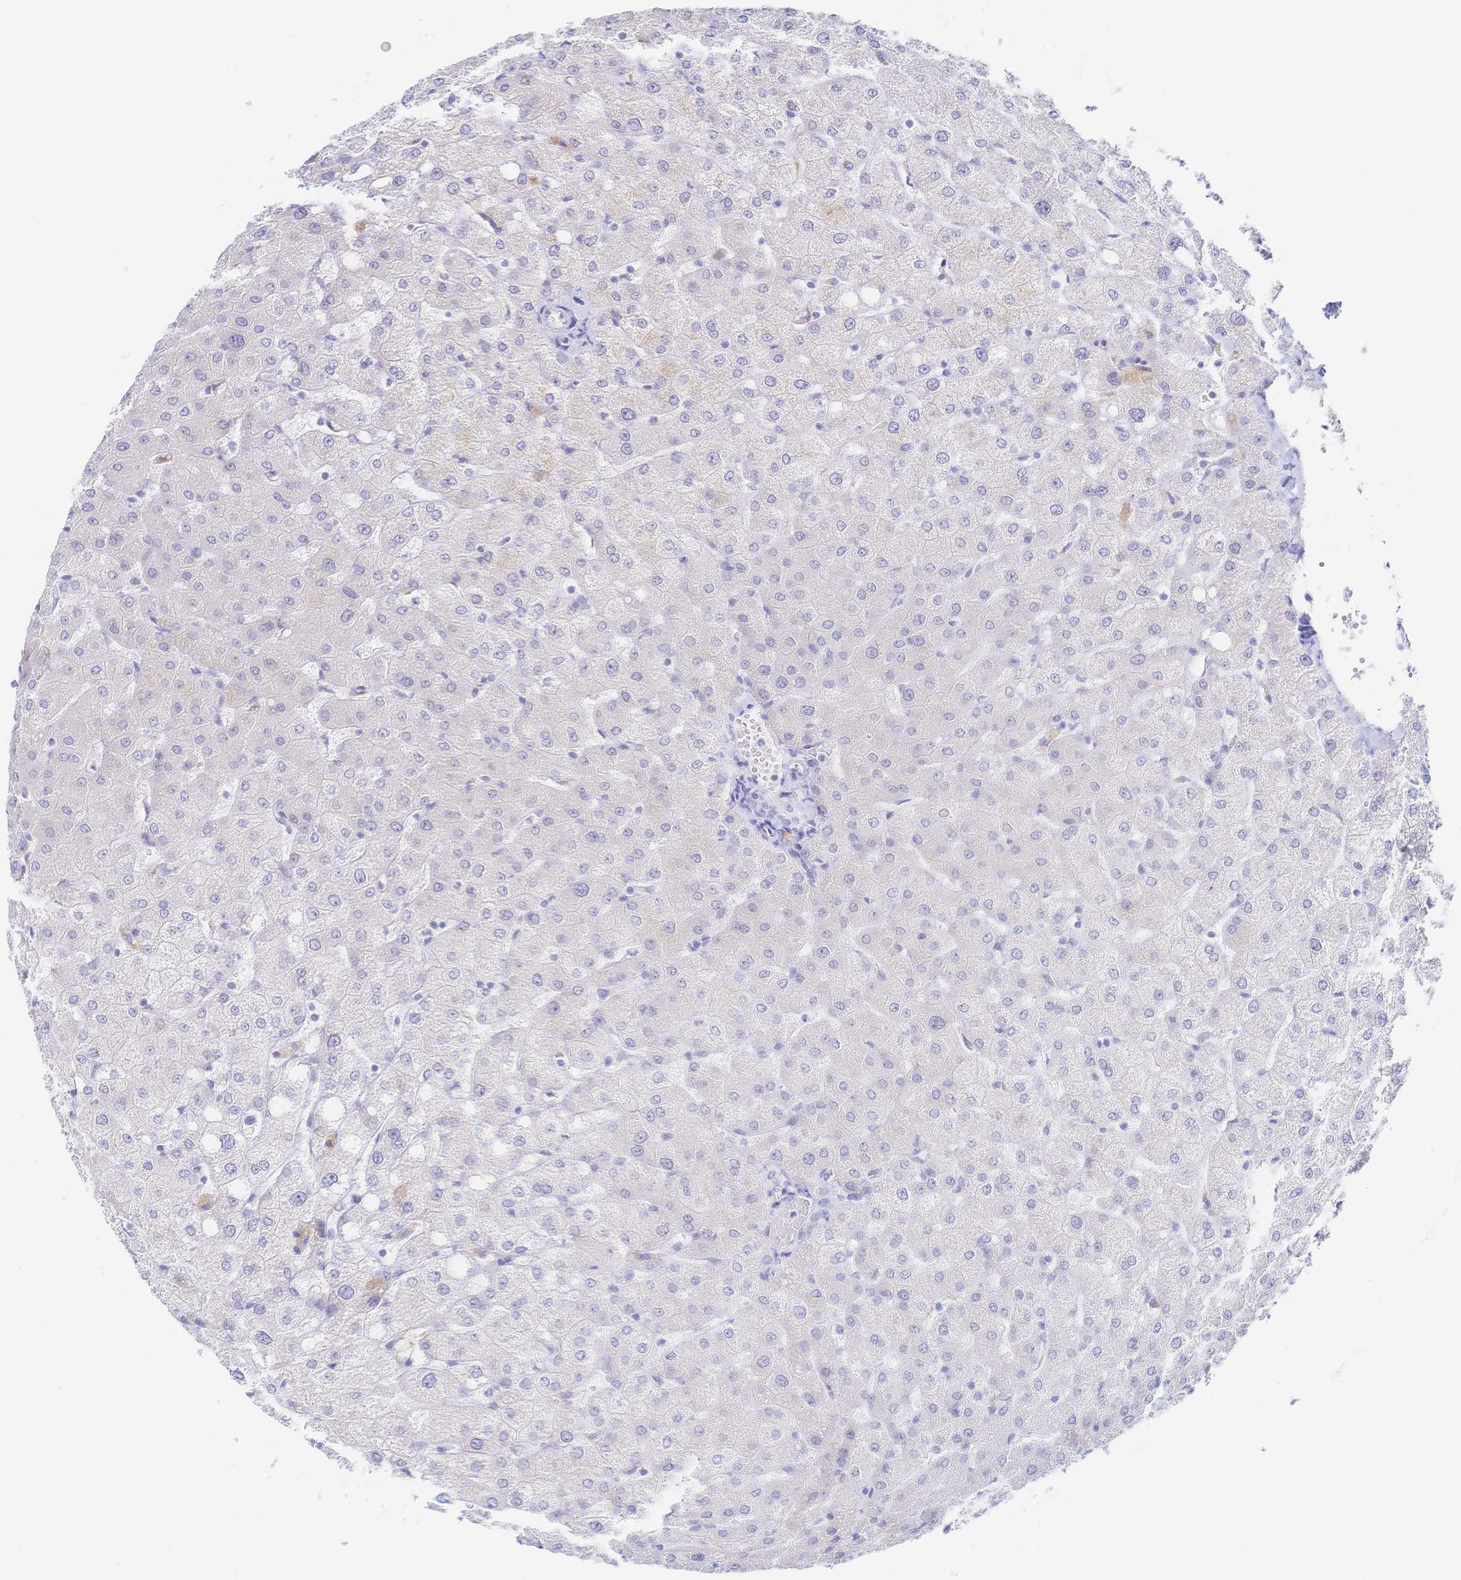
{"staining": {"intensity": "negative", "quantity": "none", "location": "none"}, "tissue": "liver", "cell_type": "Cholangiocytes", "image_type": "normal", "snomed": [{"axis": "morphology", "description": "Normal tissue, NOS"}, {"axis": "topography", "description": "Liver"}], "caption": "This photomicrograph is of benign liver stained with immunohistochemistry to label a protein in brown with the nuclei are counter-stained blue. There is no positivity in cholangiocytes.", "gene": "SIAH3", "patient": {"sex": "female", "age": 54}}